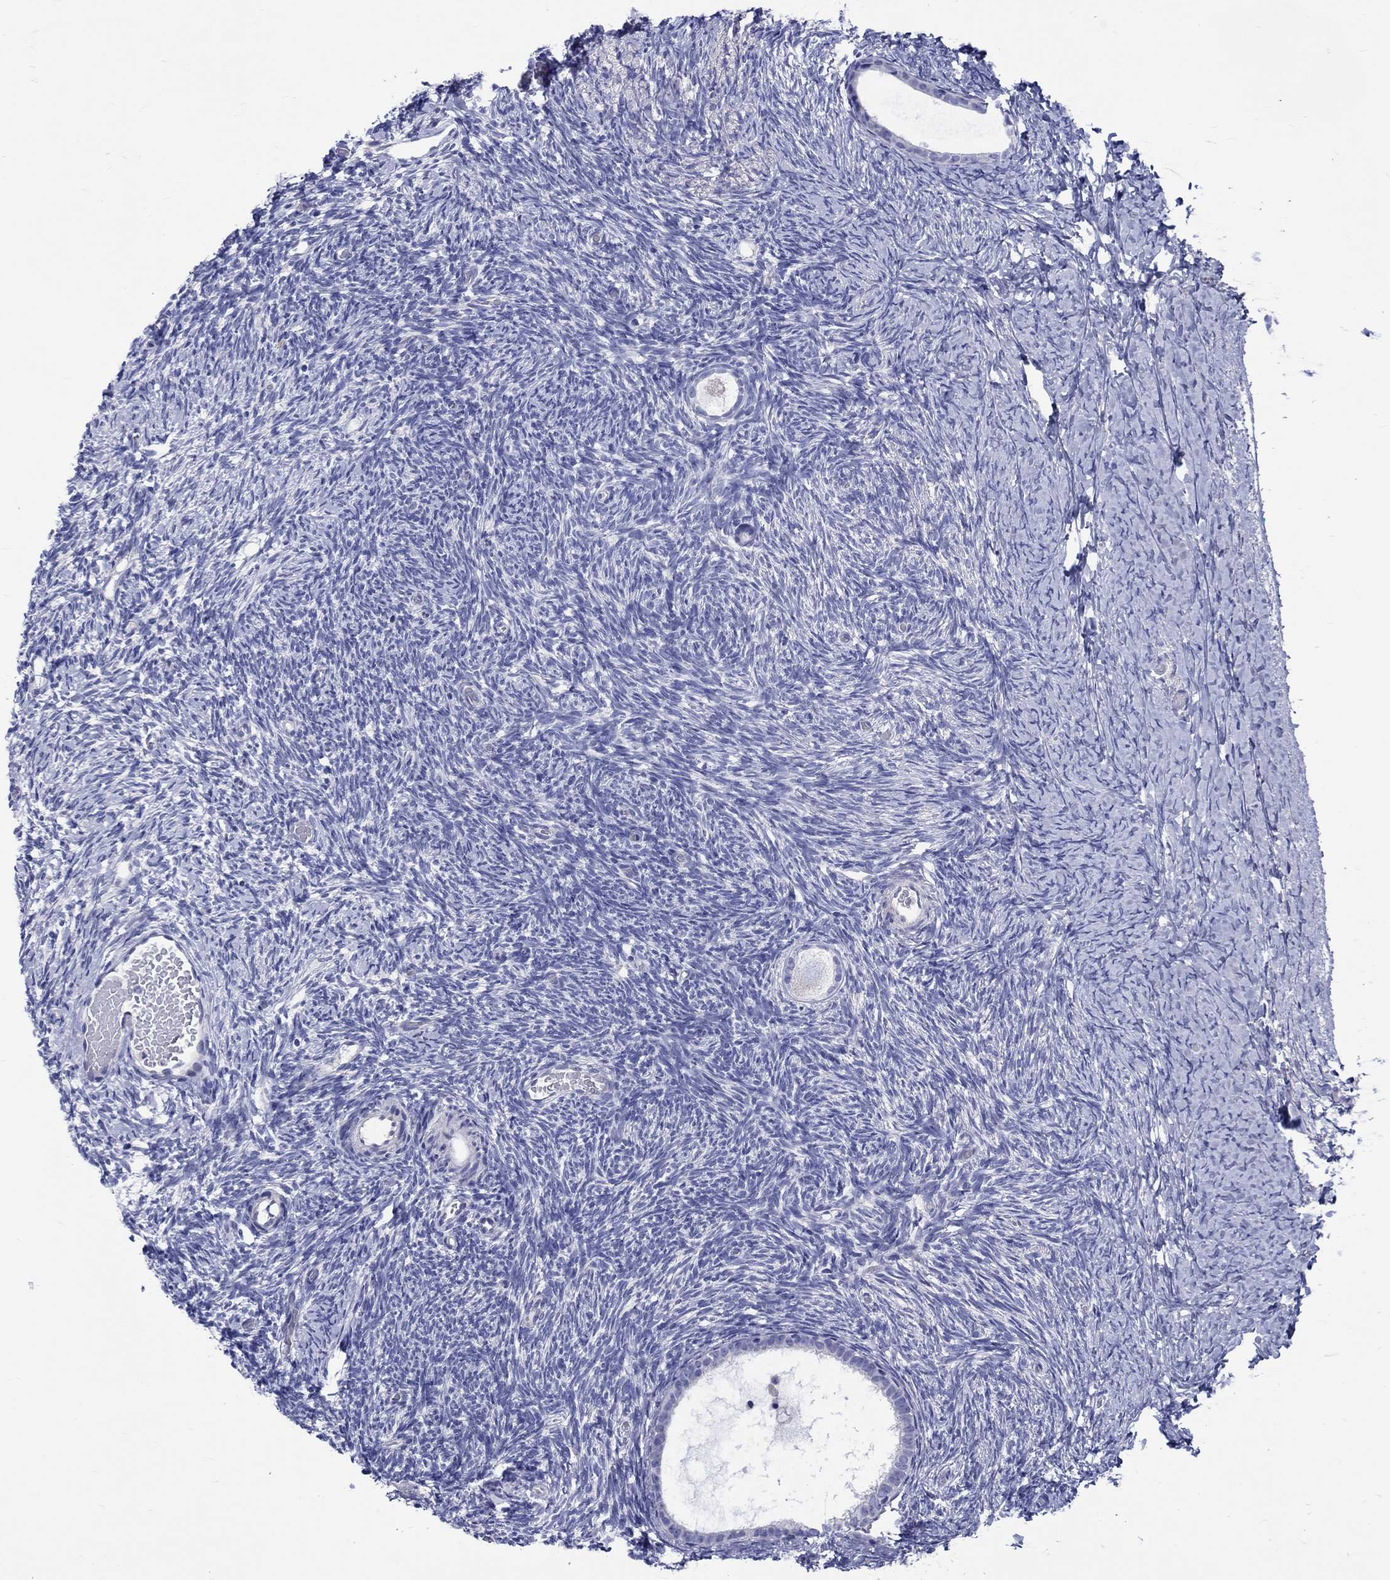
{"staining": {"intensity": "negative", "quantity": "none", "location": "none"}, "tissue": "ovary", "cell_type": "Follicle cells", "image_type": "normal", "snomed": [{"axis": "morphology", "description": "Normal tissue, NOS"}, {"axis": "topography", "description": "Ovary"}], "caption": "There is no significant staining in follicle cells of ovary. Brightfield microscopy of IHC stained with DAB (brown) and hematoxylin (blue), captured at high magnification.", "gene": "SH2D7", "patient": {"sex": "female", "age": 39}}